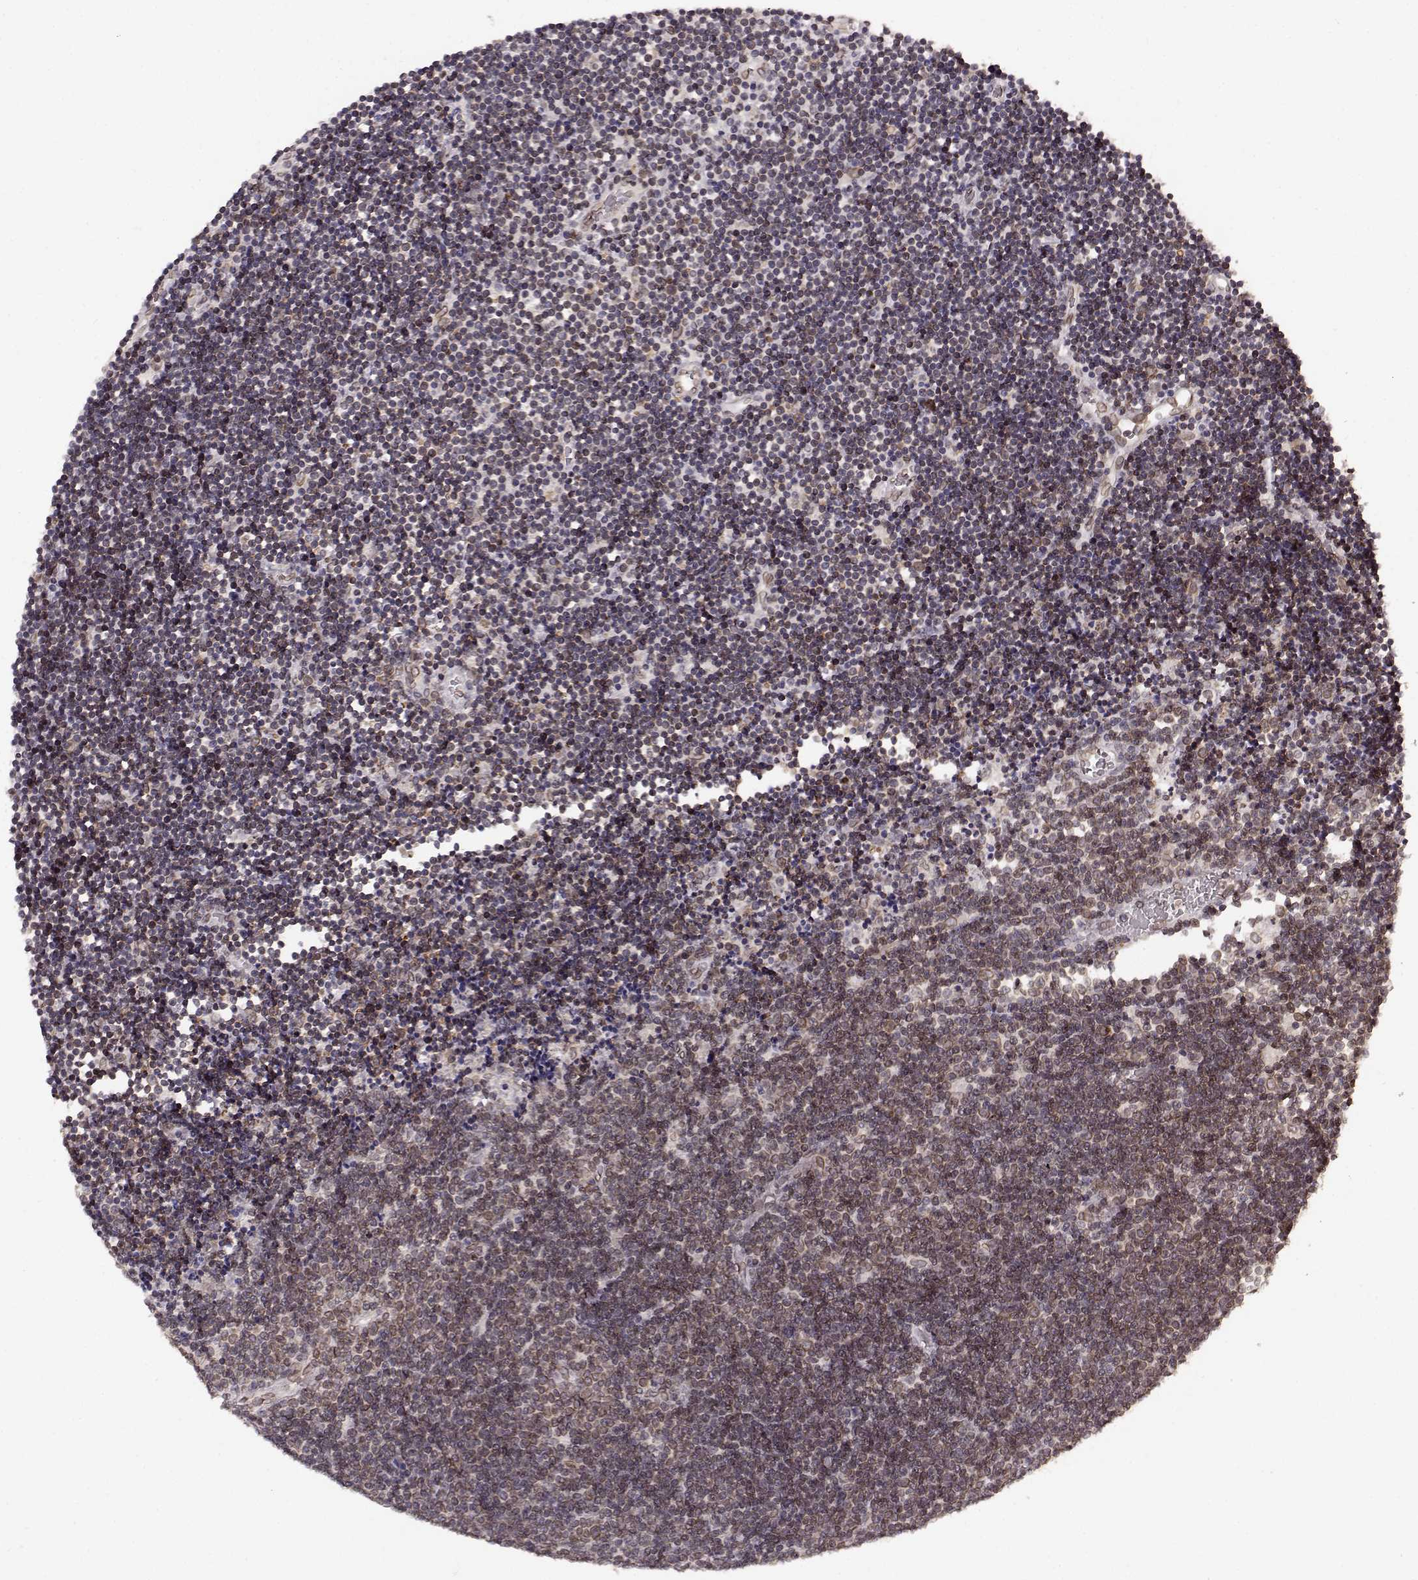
{"staining": {"intensity": "moderate", "quantity": "25%-75%", "location": "cytoplasmic/membranous,nuclear"}, "tissue": "lymphoma", "cell_type": "Tumor cells", "image_type": "cancer", "snomed": [{"axis": "morphology", "description": "Malignant lymphoma, non-Hodgkin's type, Low grade"}, {"axis": "topography", "description": "Brain"}], "caption": "This is a photomicrograph of immunohistochemistry (IHC) staining of lymphoma, which shows moderate expression in the cytoplasmic/membranous and nuclear of tumor cells.", "gene": "DCAF12", "patient": {"sex": "female", "age": 66}}